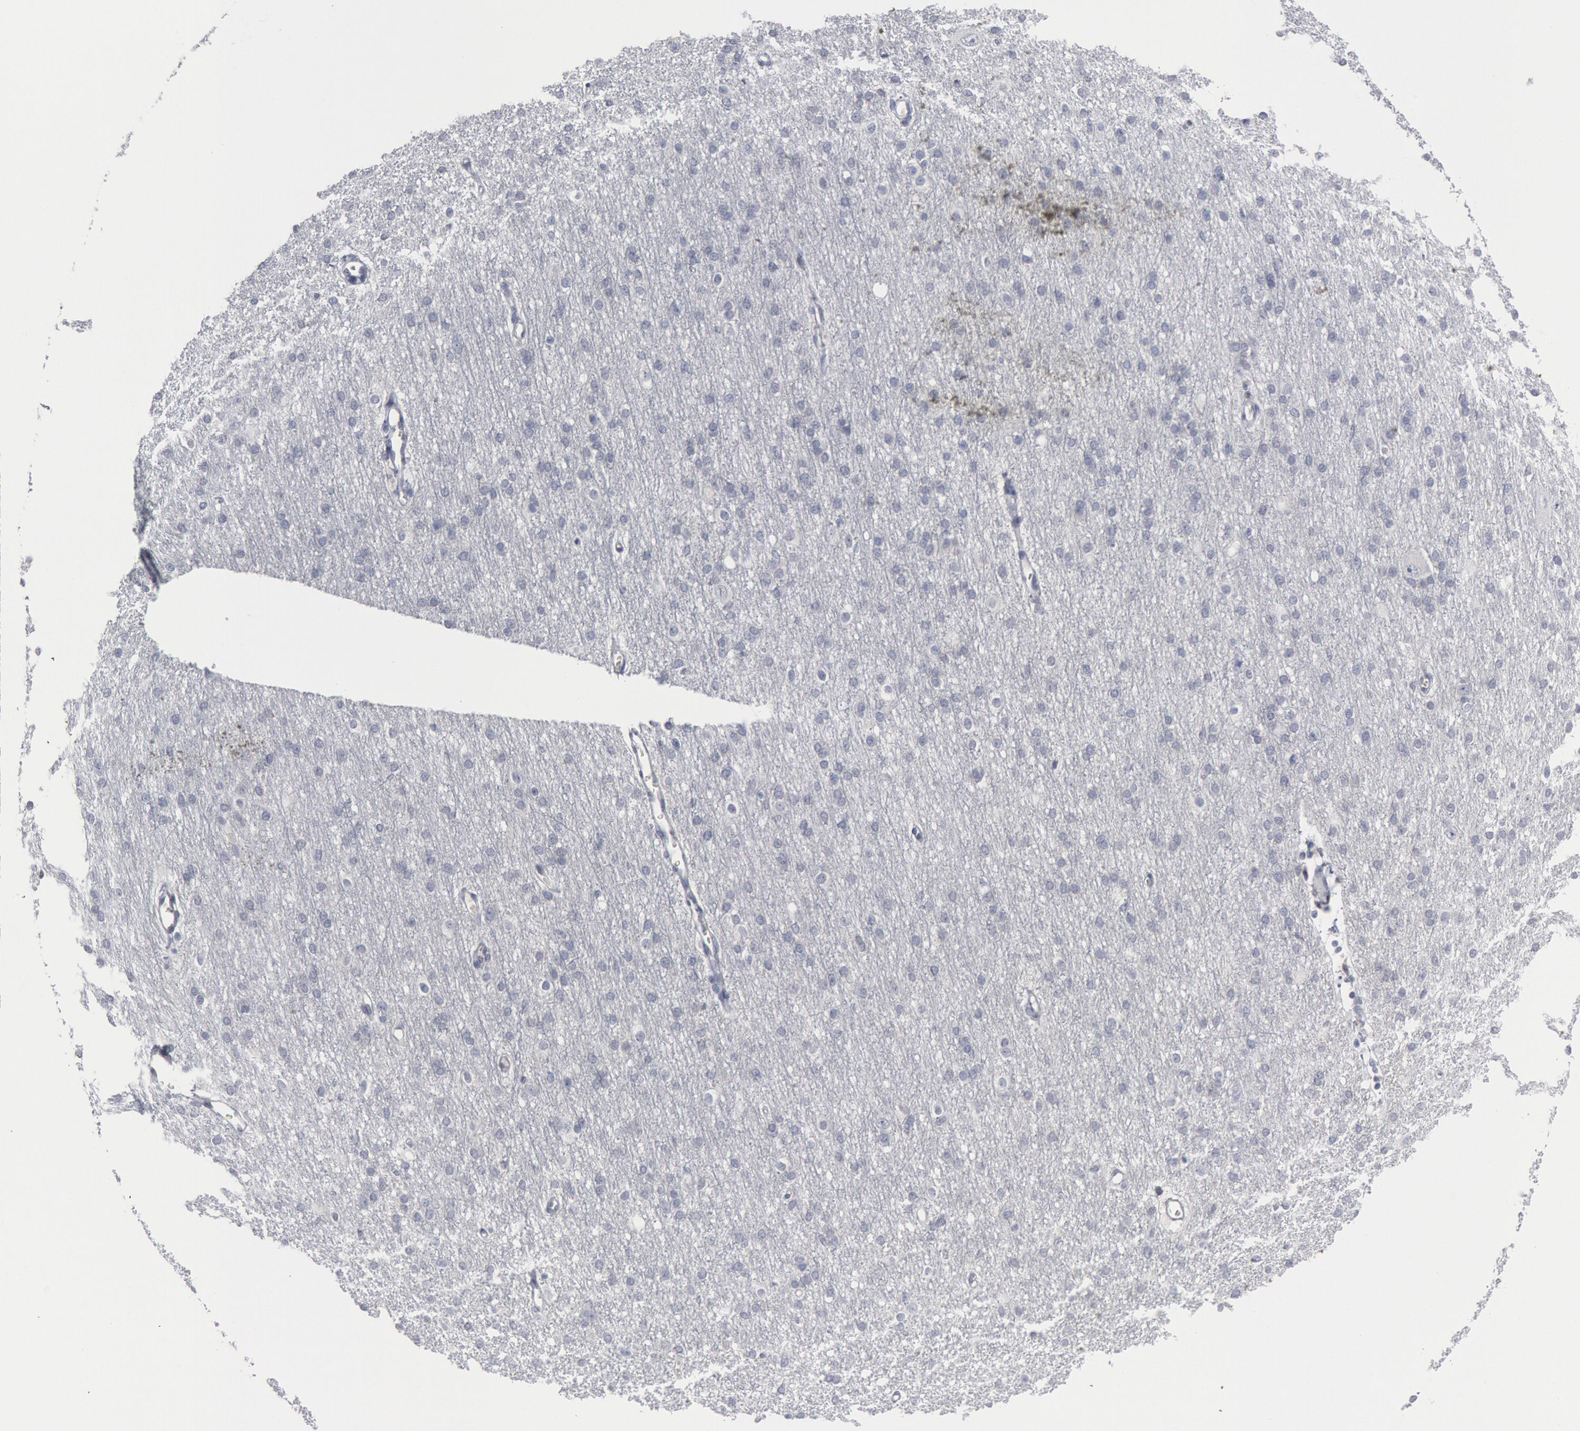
{"staining": {"intensity": "negative", "quantity": "none", "location": "none"}, "tissue": "cerebral cortex", "cell_type": "Endothelial cells", "image_type": "normal", "snomed": [{"axis": "morphology", "description": "Normal tissue, NOS"}, {"axis": "morphology", "description": "Inflammation, NOS"}, {"axis": "topography", "description": "Cerebral cortex"}], "caption": "Unremarkable cerebral cortex was stained to show a protein in brown. There is no significant positivity in endothelial cells.", "gene": "DMC1", "patient": {"sex": "male", "age": 6}}